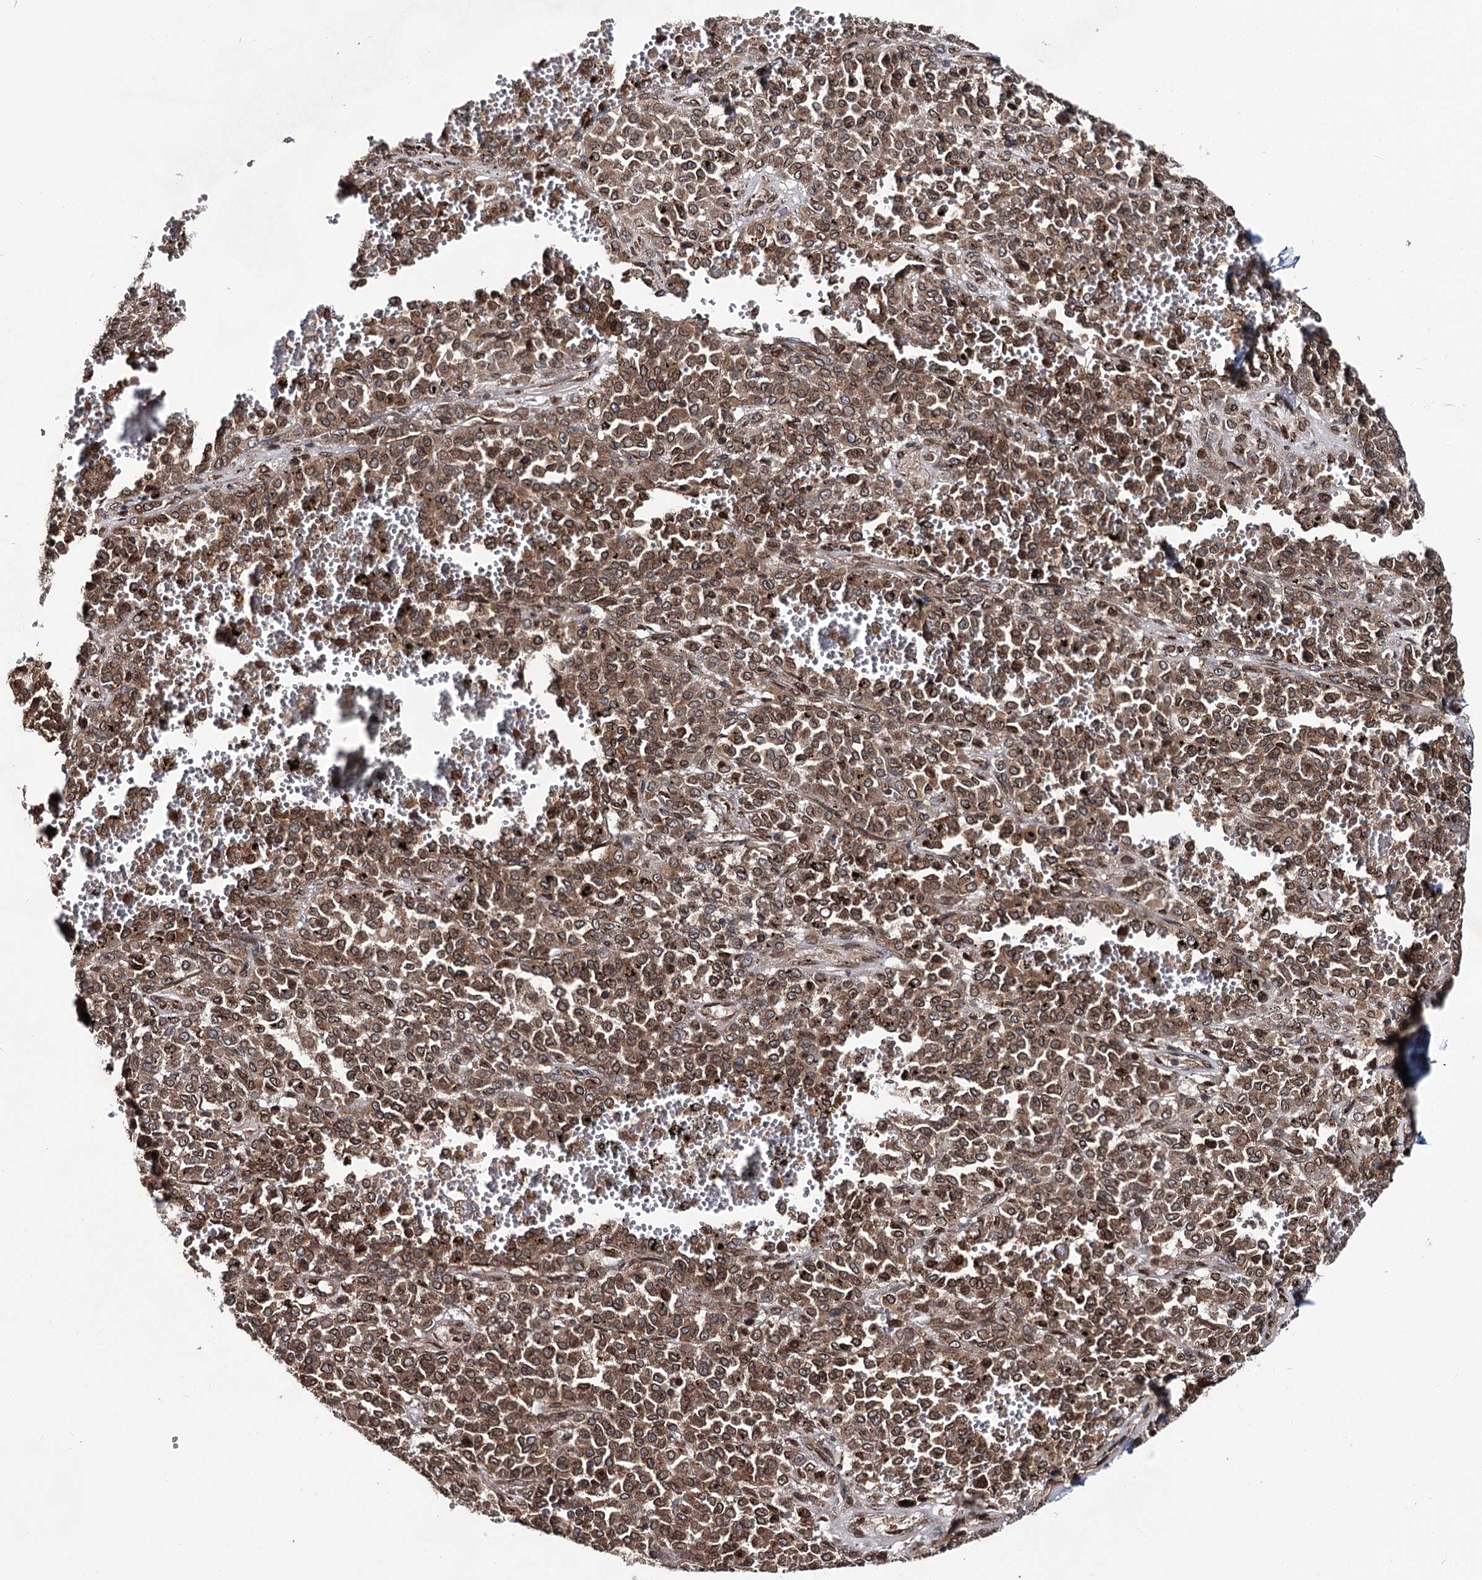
{"staining": {"intensity": "moderate", "quantity": ">75%", "location": "cytoplasmic/membranous,nuclear"}, "tissue": "melanoma", "cell_type": "Tumor cells", "image_type": "cancer", "snomed": [{"axis": "morphology", "description": "Malignant melanoma, Metastatic site"}, {"axis": "topography", "description": "Pancreas"}], "caption": "Immunohistochemical staining of malignant melanoma (metastatic site) demonstrates medium levels of moderate cytoplasmic/membranous and nuclear protein expression in about >75% of tumor cells.", "gene": "FGFR1OP2", "patient": {"sex": "female", "age": 30}}